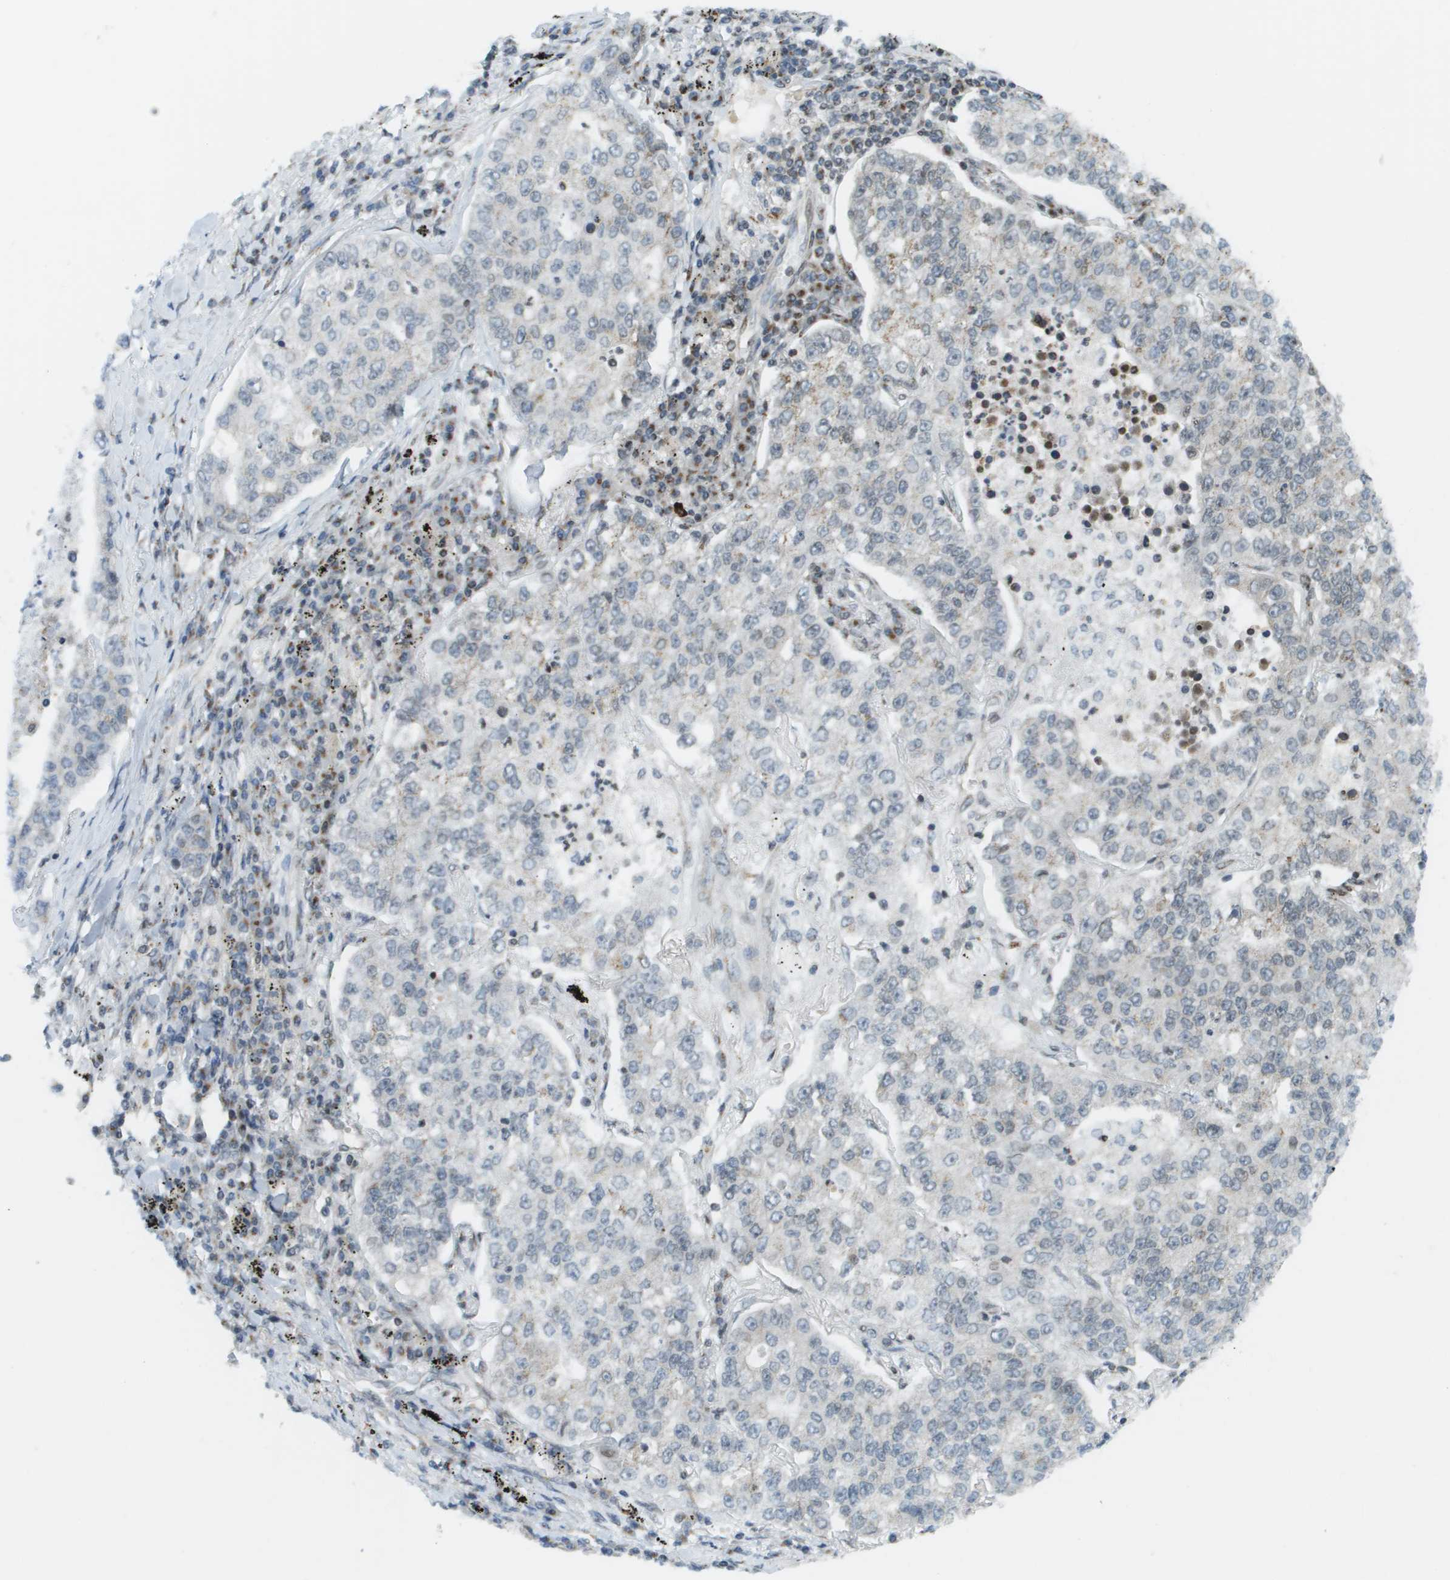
{"staining": {"intensity": "moderate", "quantity": "<25%", "location": "cytoplasmic/membranous"}, "tissue": "lung cancer", "cell_type": "Tumor cells", "image_type": "cancer", "snomed": [{"axis": "morphology", "description": "Adenocarcinoma, NOS"}, {"axis": "topography", "description": "Lung"}], "caption": "DAB immunohistochemical staining of human lung cancer displays moderate cytoplasmic/membranous protein staining in about <25% of tumor cells. (DAB (3,3'-diaminobenzidine) = brown stain, brightfield microscopy at high magnification).", "gene": "EVC", "patient": {"sex": "male", "age": 49}}